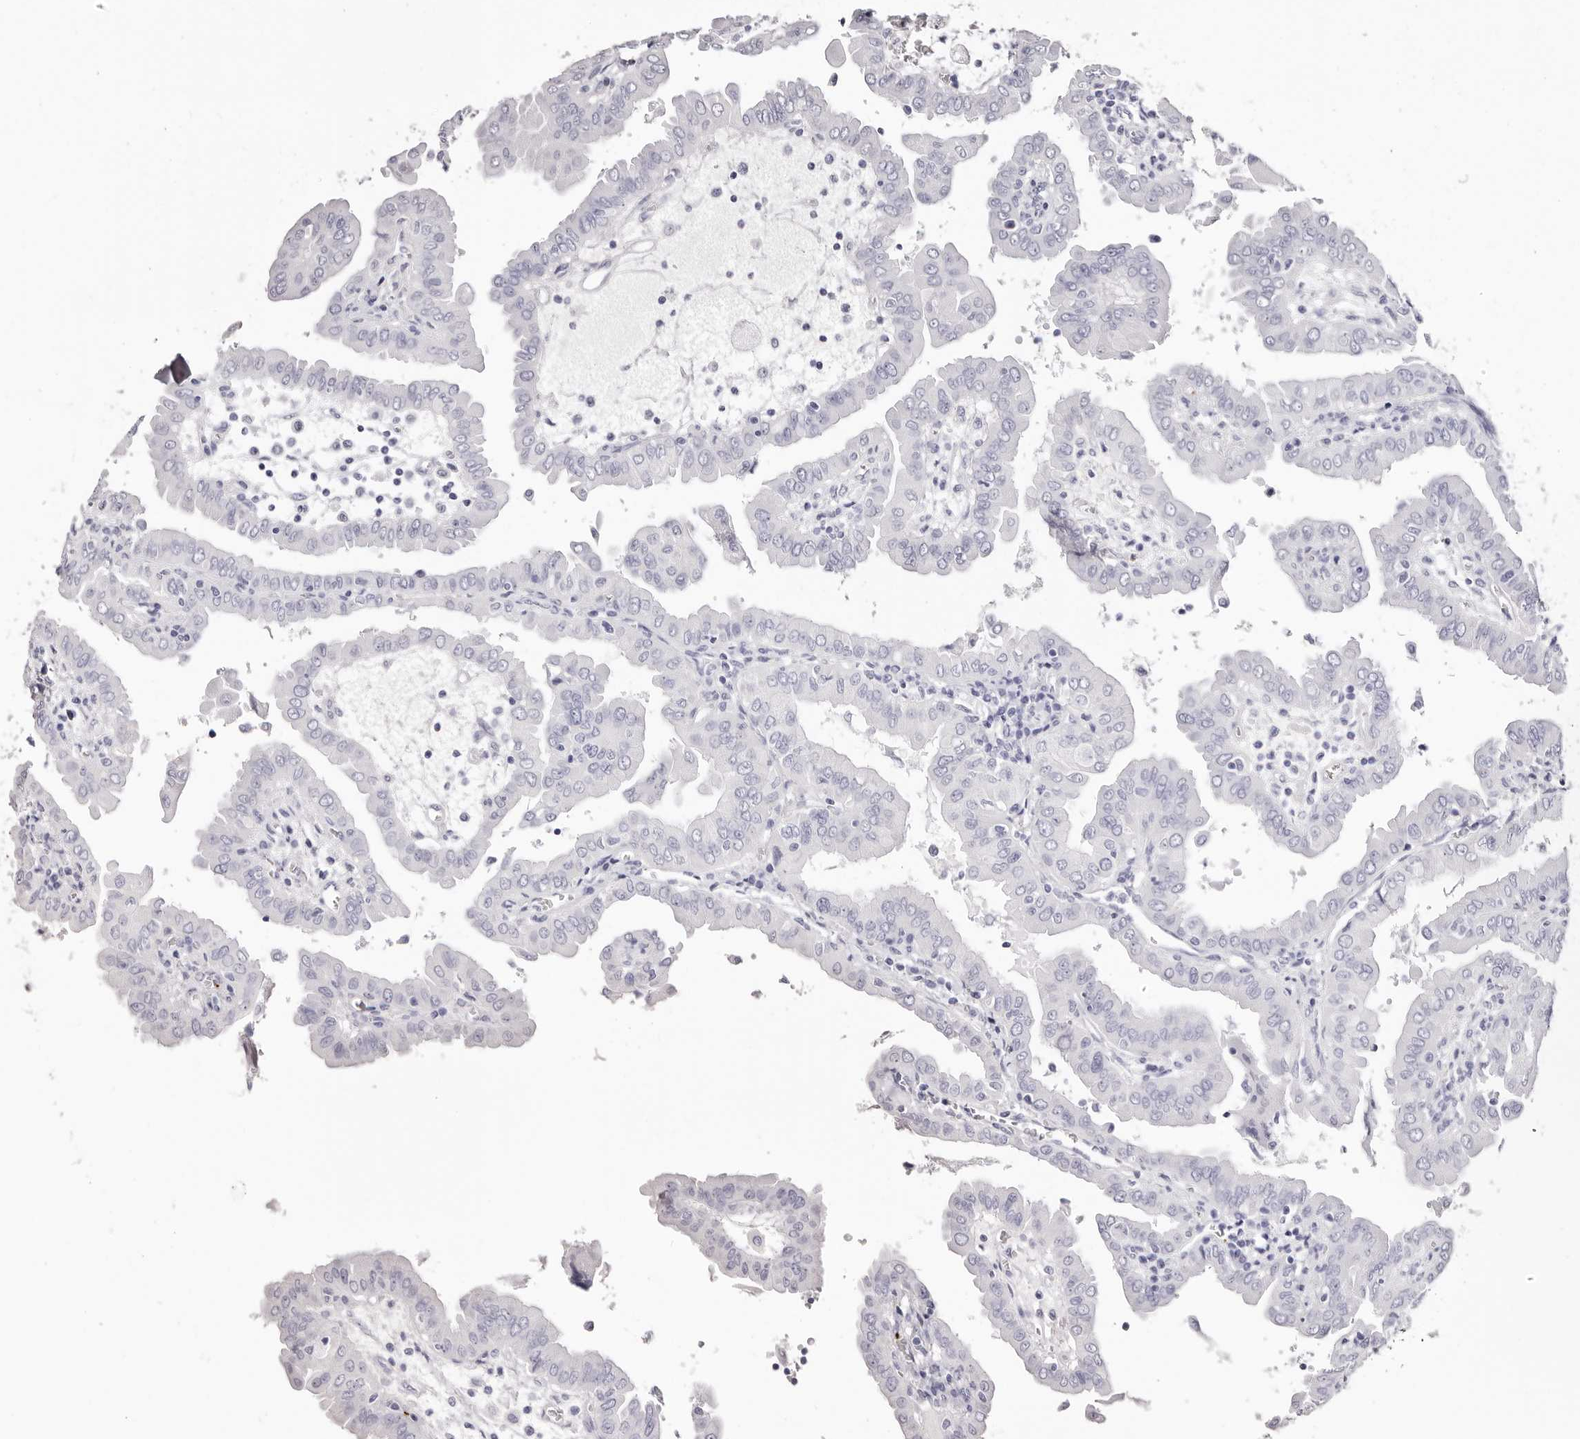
{"staining": {"intensity": "negative", "quantity": "none", "location": "none"}, "tissue": "thyroid cancer", "cell_type": "Tumor cells", "image_type": "cancer", "snomed": [{"axis": "morphology", "description": "Papillary adenocarcinoma, NOS"}, {"axis": "topography", "description": "Thyroid gland"}], "caption": "Tumor cells are negative for protein expression in human thyroid cancer.", "gene": "PF4", "patient": {"sex": "male", "age": 33}}